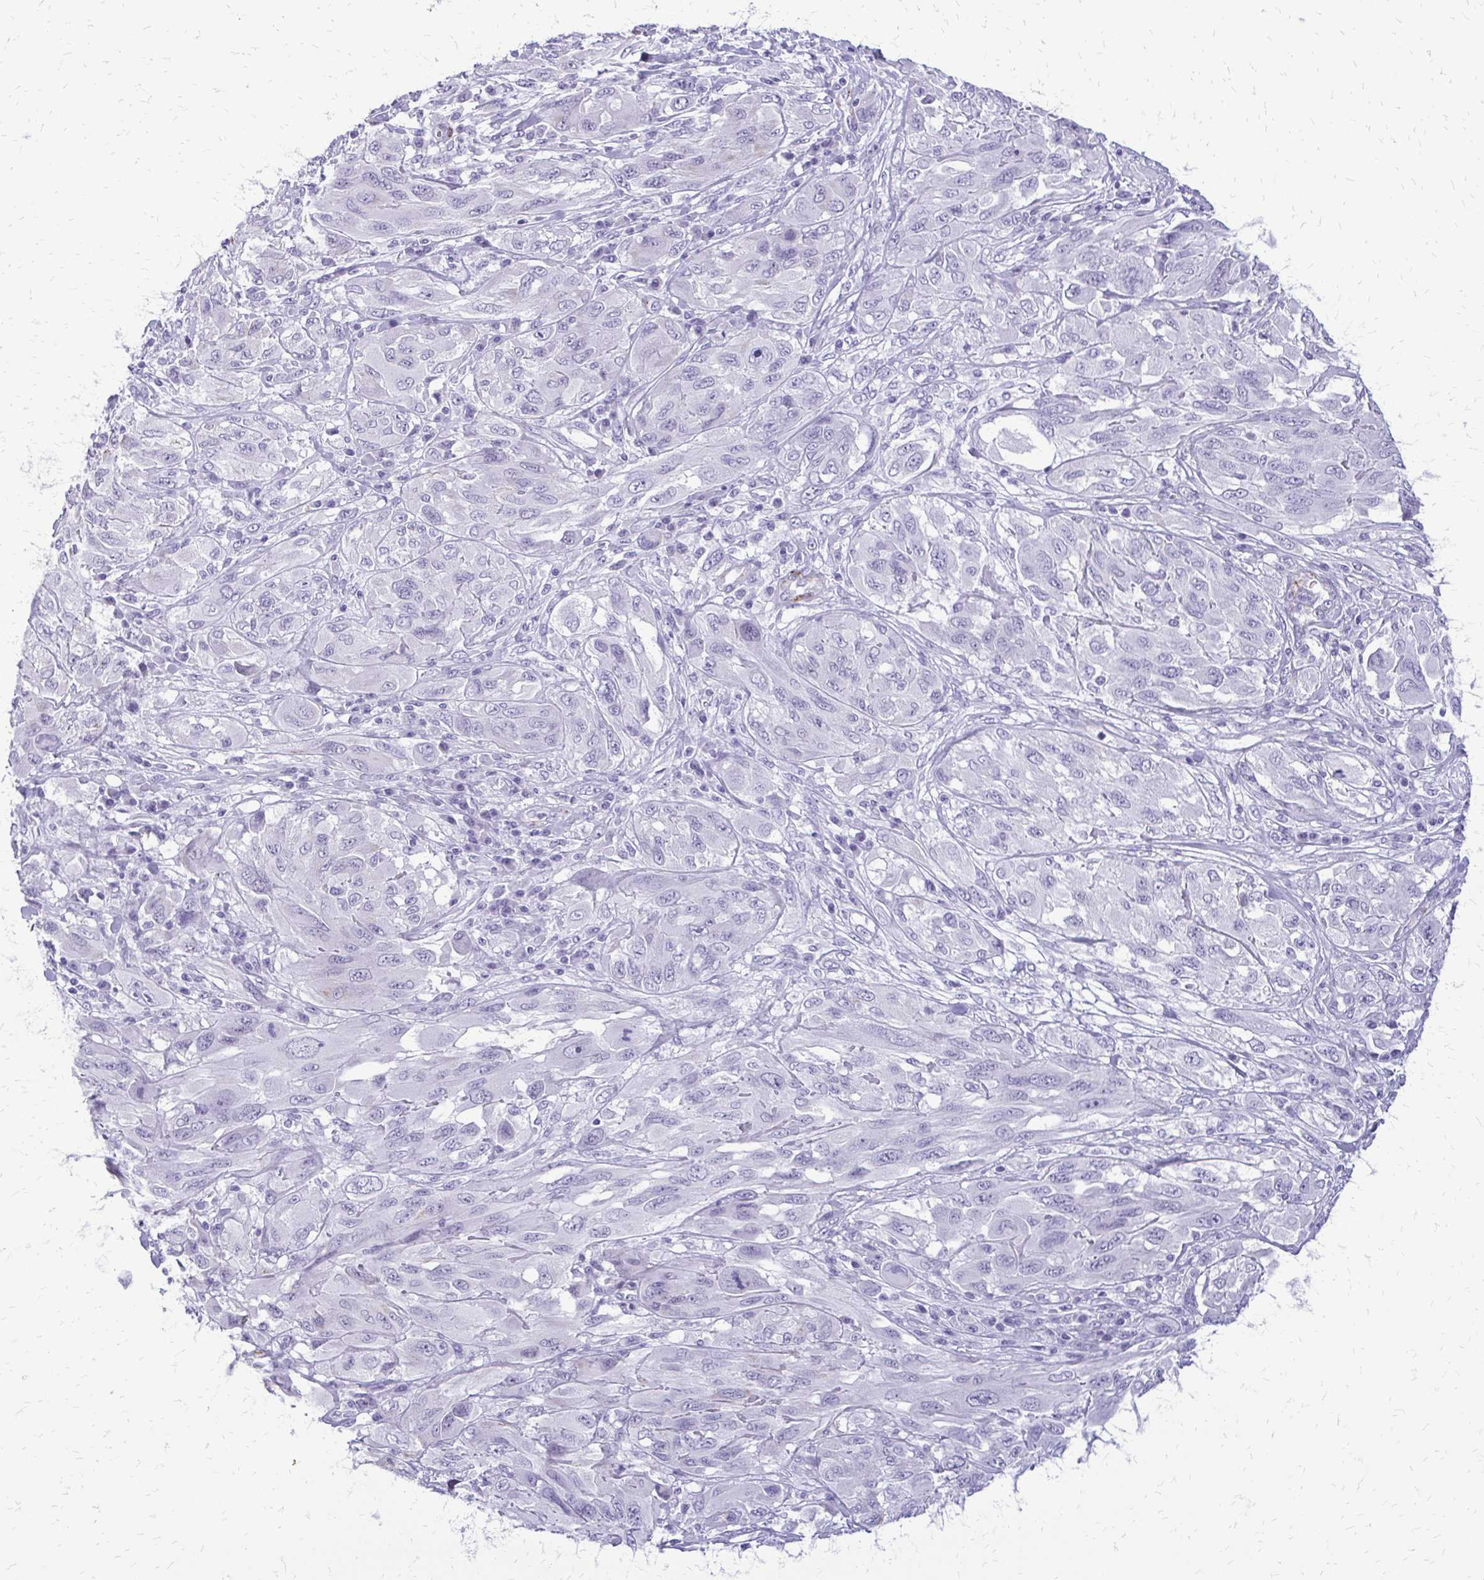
{"staining": {"intensity": "negative", "quantity": "none", "location": "none"}, "tissue": "melanoma", "cell_type": "Tumor cells", "image_type": "cancer", "snomed": [{"axis": "morphology", "description": "Malignant melanoma, NOS"}, {"axis": "topography", "description": "Skin"}], "caption": "High power microscopy image of an IHC photomicrograph of malignant melanoma, revealing no significant positivity in tumor cells.", "gene": "FAM162B", "patient": {"sex": "female", "age": 91}}